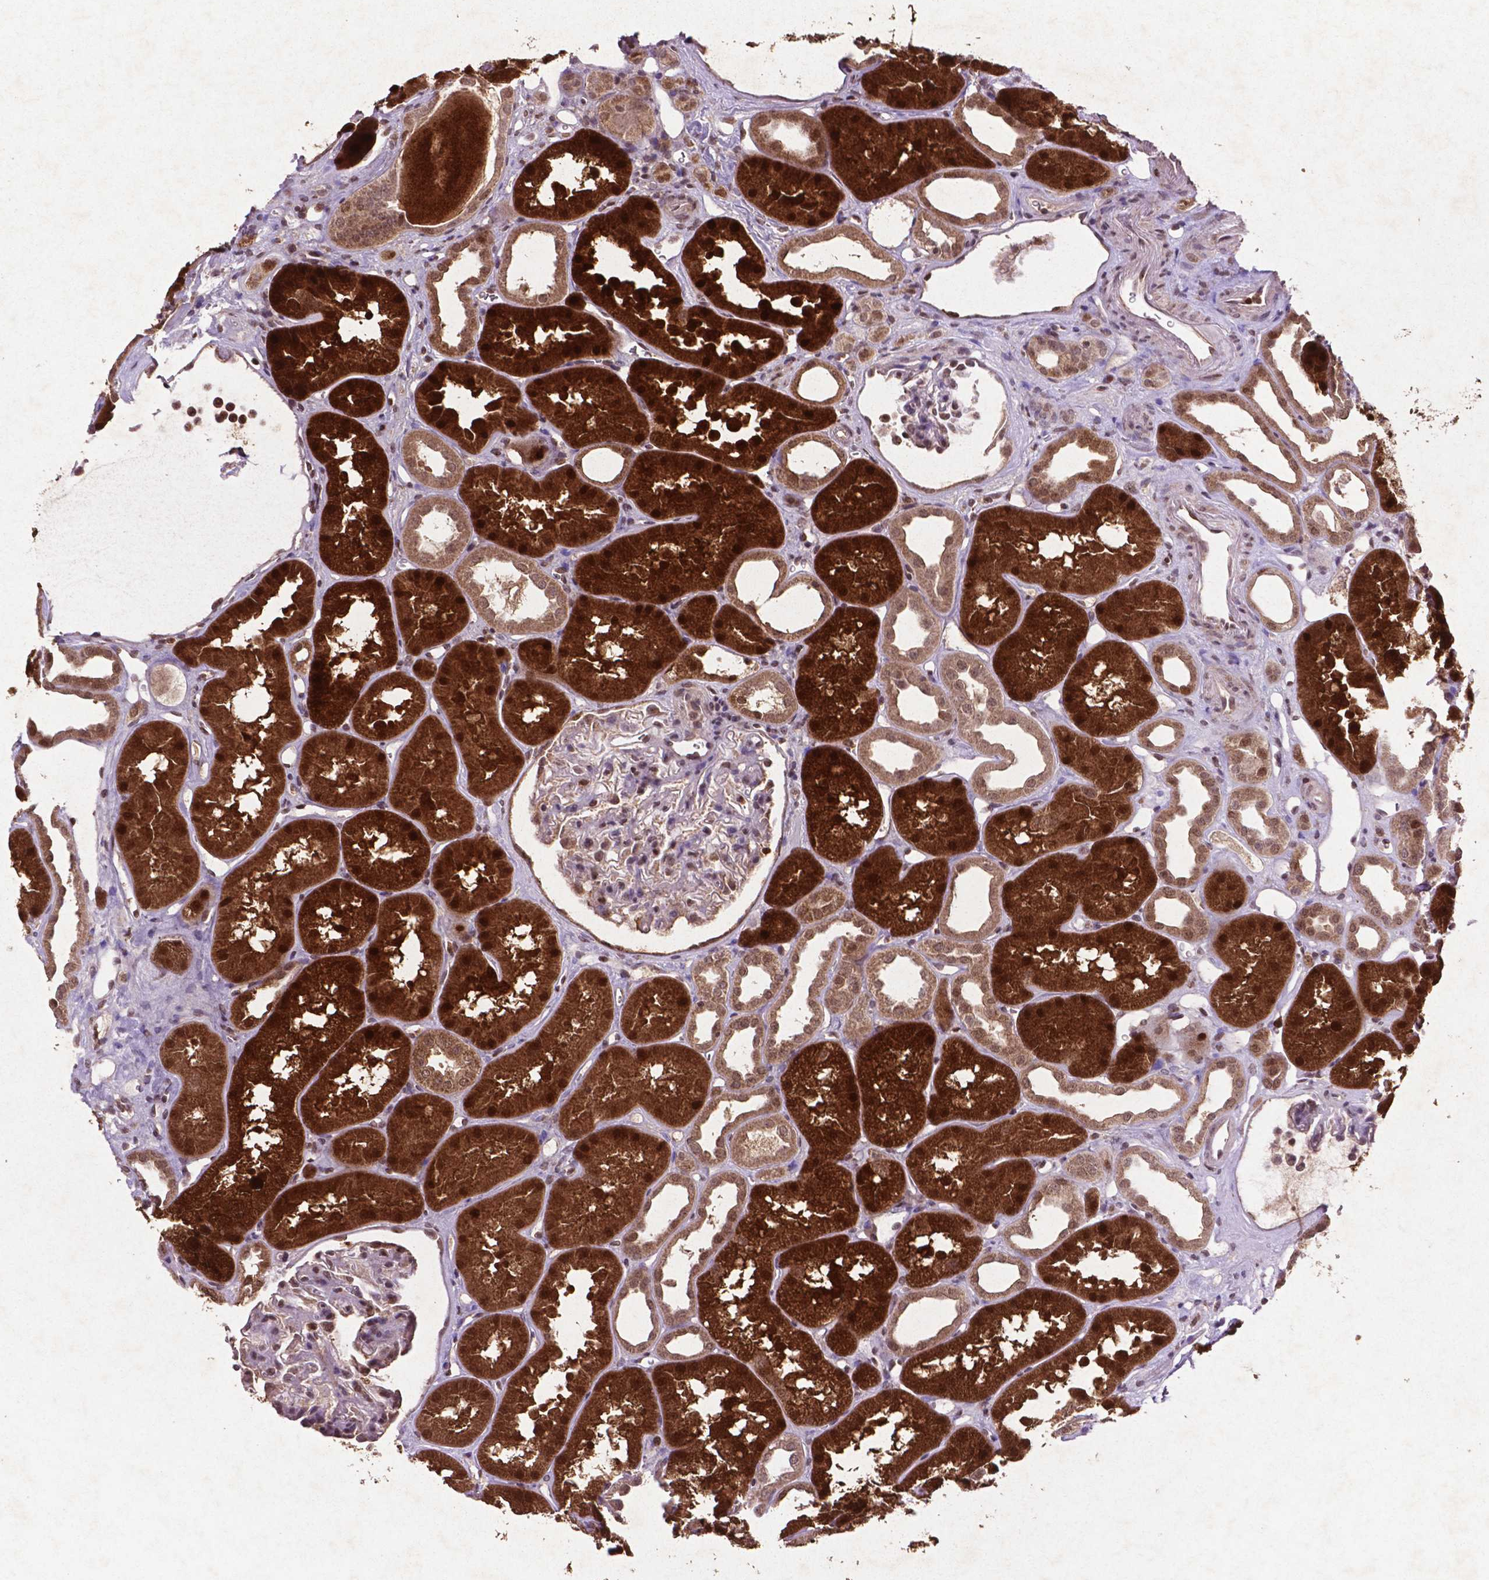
{"staining": {"intensity": "moderate", "quantity": "<25%", "location": "nuclear"}, "tissue": "kidney", "cell_type": "Cells in glomeruli", "image_type": "normal", "snomed": [{"axis": "morphology", "description": "Normal tissue, NOS"}, {"axis": "topography", "description": "Kidney"}], "caption": "A brown stain labels moderate nuclear positivity of a protein in cells in glomeruli of benign human kidney.", "gene": "GLRX", "patient": {"sex": "male", "age": 61}}